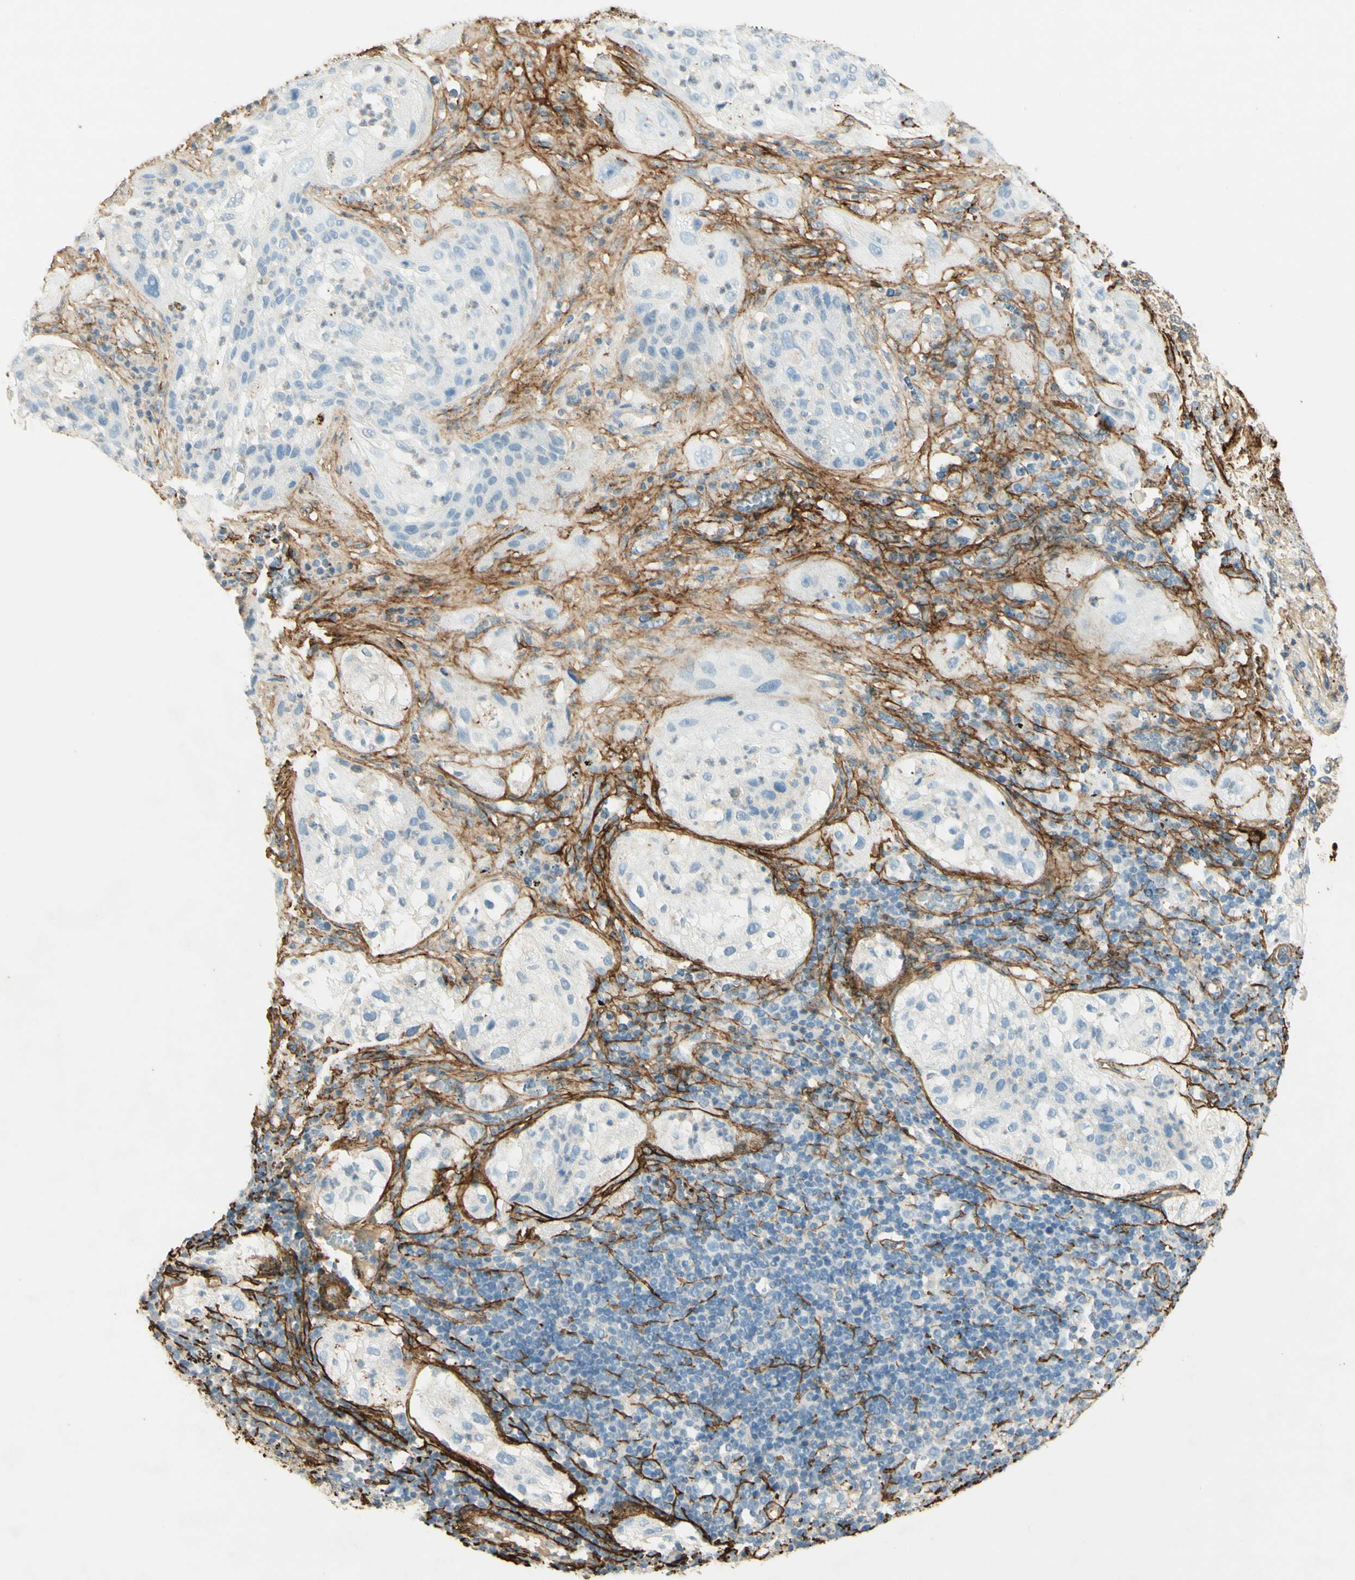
{"staining": {"intensity": "negative", "quantity": "none", "location": "none"}, "tissue": "lung cancer", "cell_type": "Tumor cells", "image_type": "cancer", "snomed": [{"axis": "morphology", "description": "Inflammation, NOS"}, {"axis": "morphology", "description": "Squamous cell carcinoma, NOS"}, {"axis": "topography", "description": "Lymph node"}, {"axis": "topography", "description": "Soft tissue"}, {"axis": "topography", "description": "Lung"}], "caption": "Tumor cells show no significant protein staining in lung cancer.", "gene": "TNN", "patient": {"sex": "male", "age": 66}}